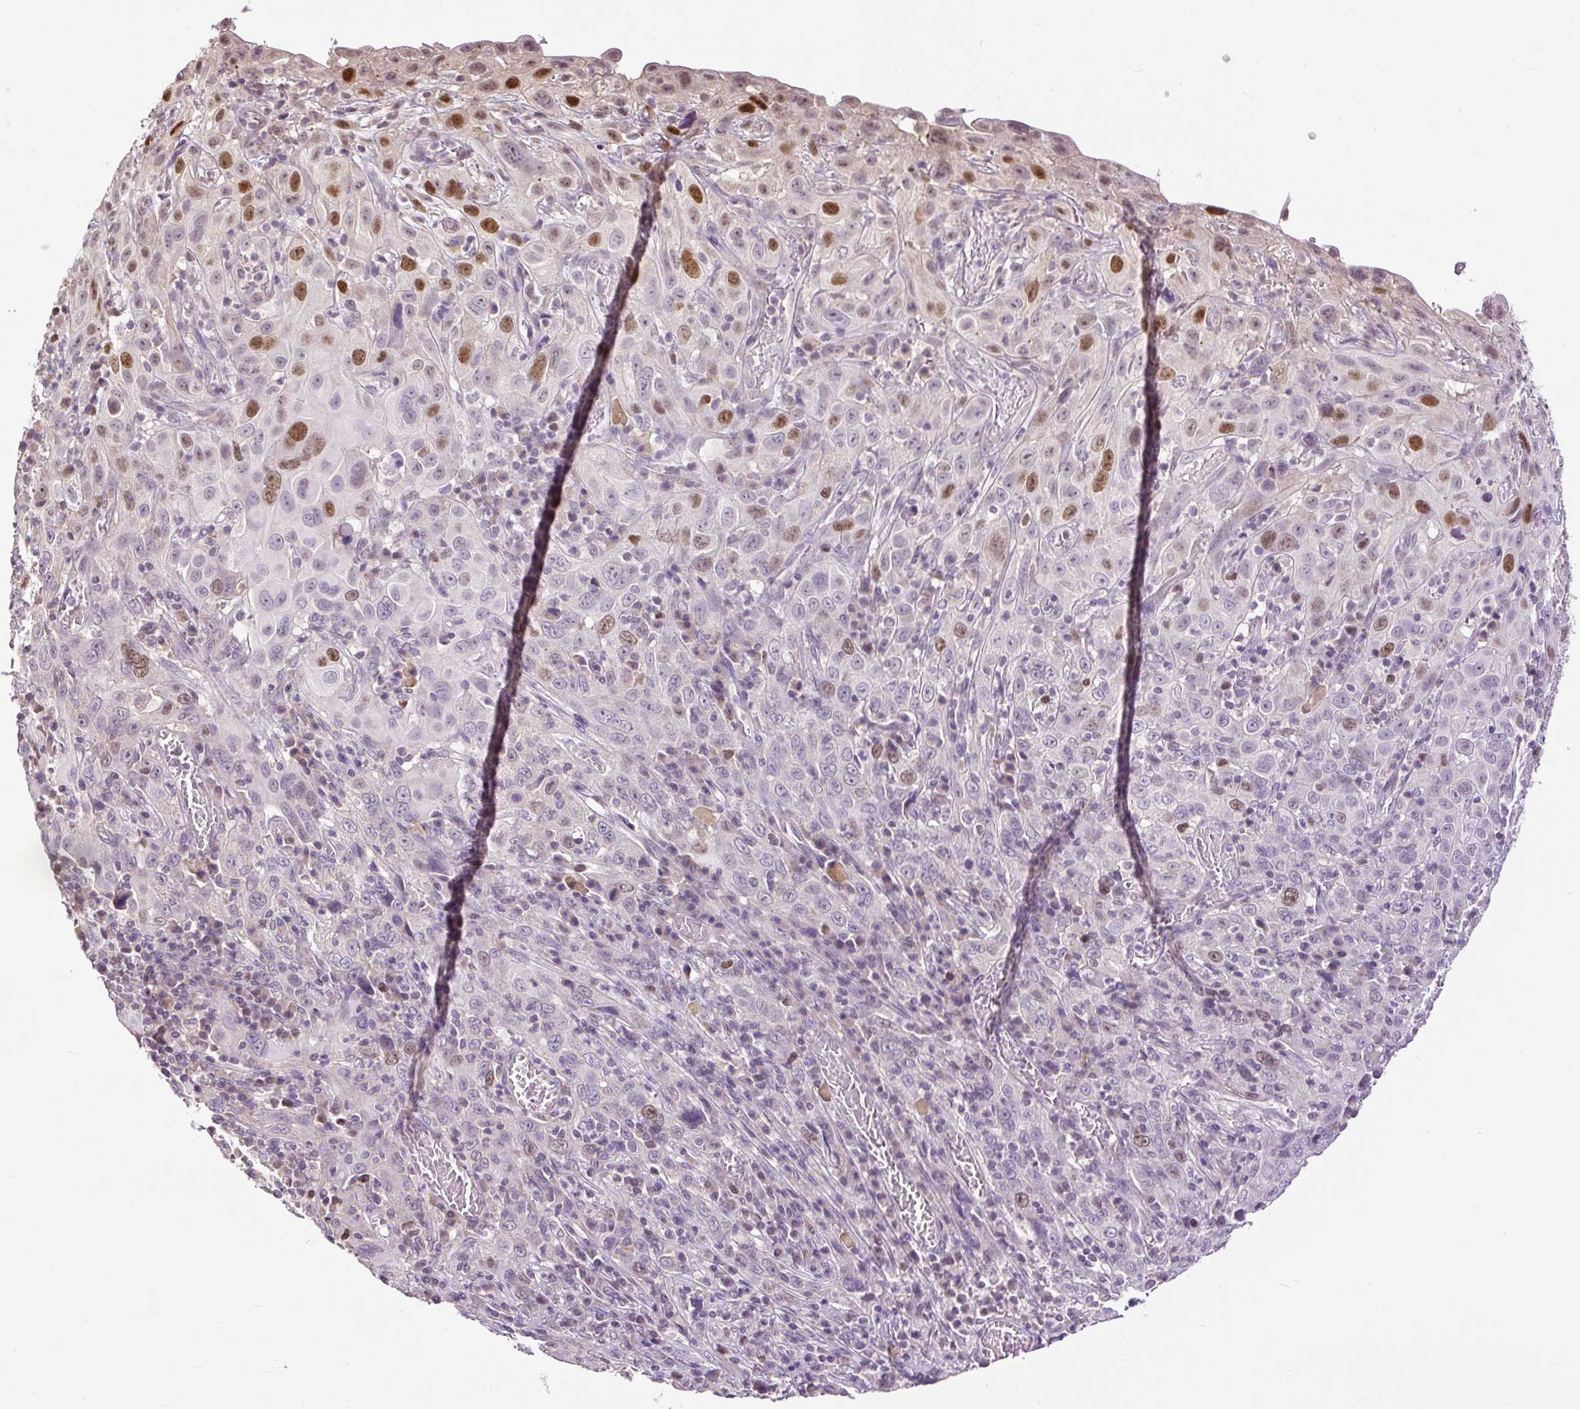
{"staining": {"intensity": "moderate", "quantity": "<25%", "location": "nuclear"}, "tissue": "cervical cancer", "cell_type": "Tumor cells", "image_type": "cancer", "snomed": [{"axis": "morphology", "description": "Squamous cell carcinoma, NOS"}, {"axis": "topography", "description": "Cervix"}], "caption": "DAB (3,3'-diaminobenzidine) immunohistochemical staining of human cervical squamous cell carcinoma demonstrates moderate nuclear protein staining in approximately <25% of tumor cells.", "gene": "RACGAP1", "patient": {"sex": "female", "age": 46}}